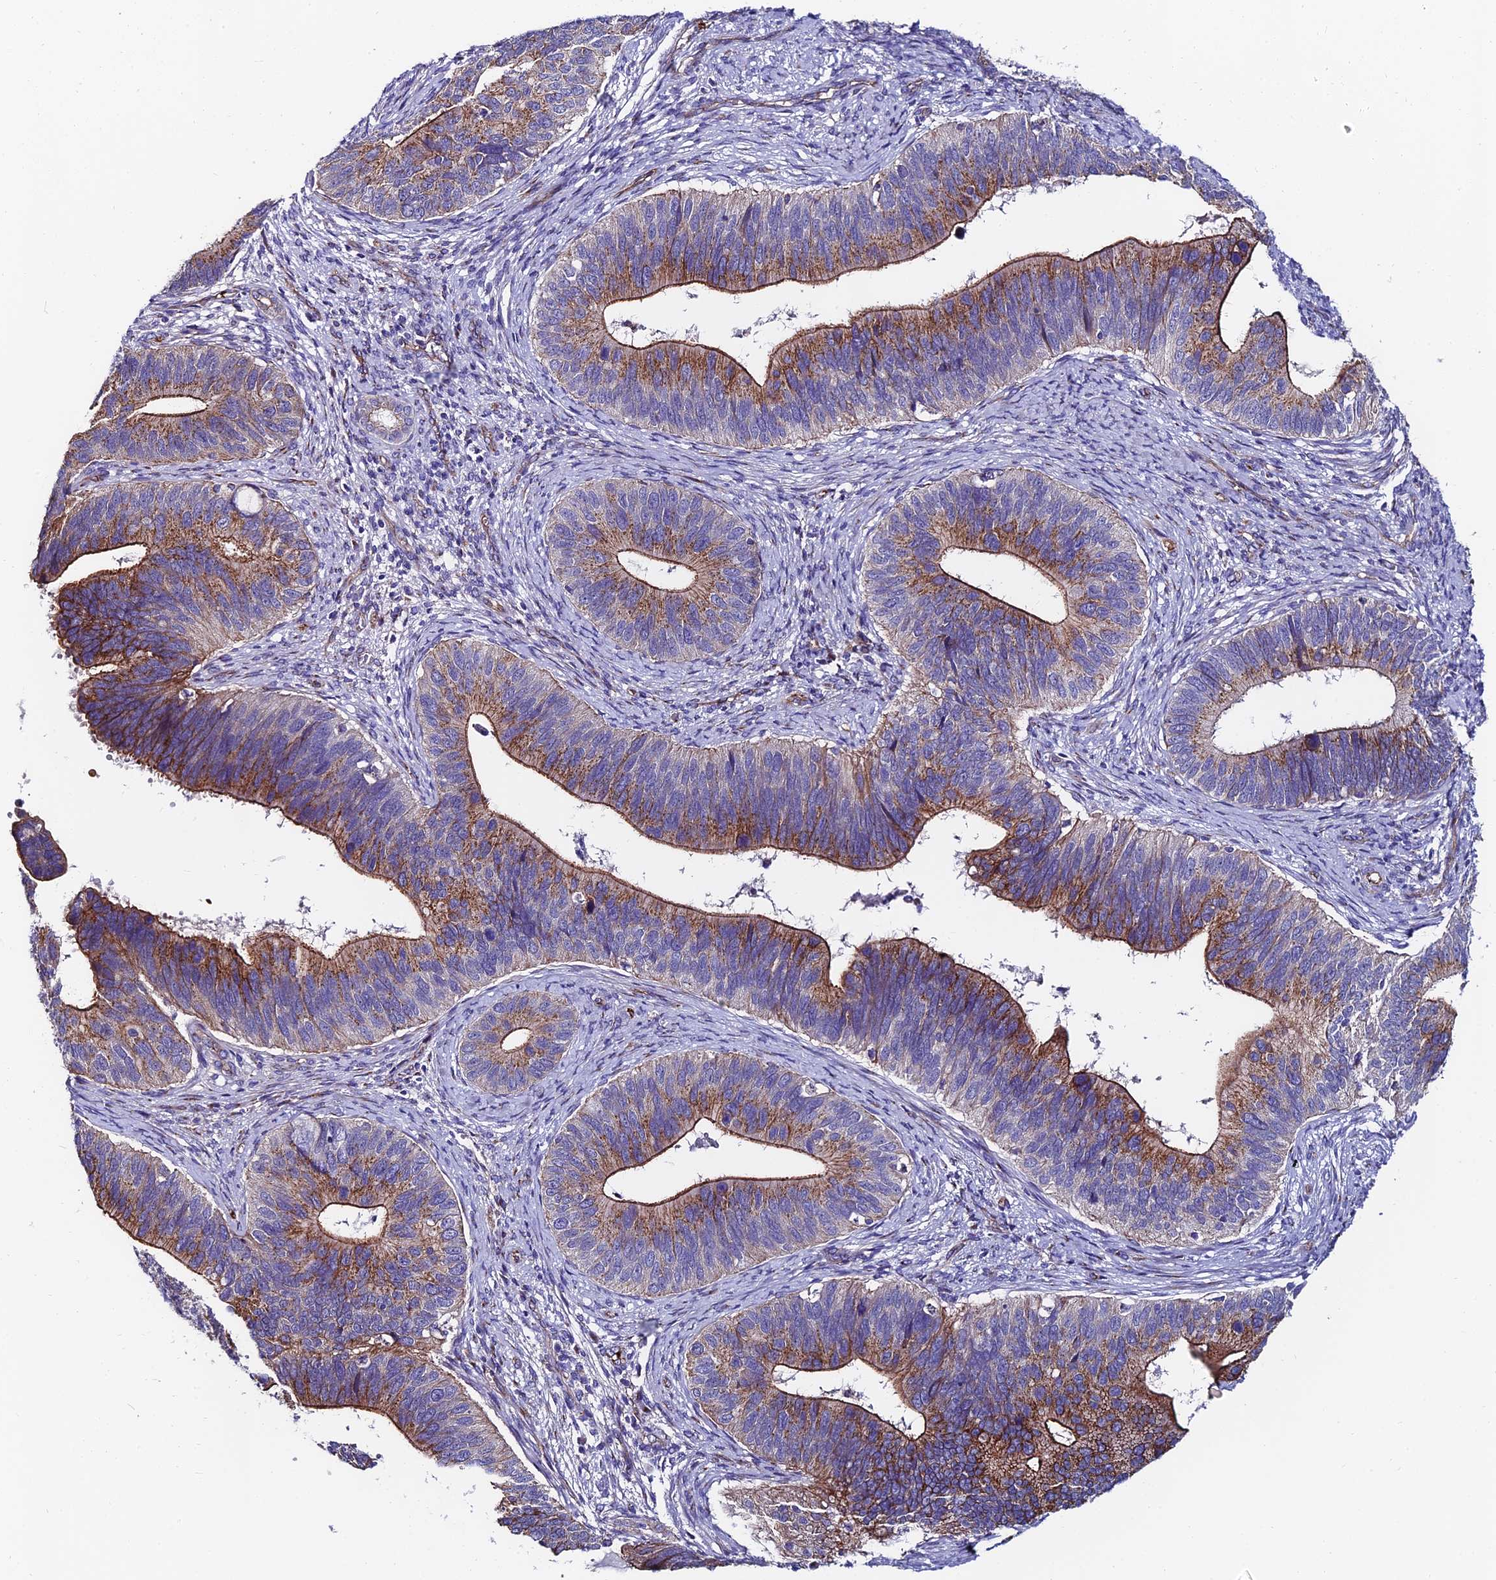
{"staining": {"intensity": "moderate", "quantity": ">75%", "location": "cytoplasmic/membranous"}, "tissue": "cervical cancer", "cell_type": "Tumor cells", "image_type": "cancer", "snomed": [{"axis": "morphology", "description": "Adenocarcinoma, NOS"}, {"axis": "topography", "description": "Cervix"}], "caption": "Cervical cancer stained for a protein reveals moderate cytoplasmic/membranous positivity in tumor cells.", "gene": "ADGRF3", "patient": {"sex": "female", "age": 42}}